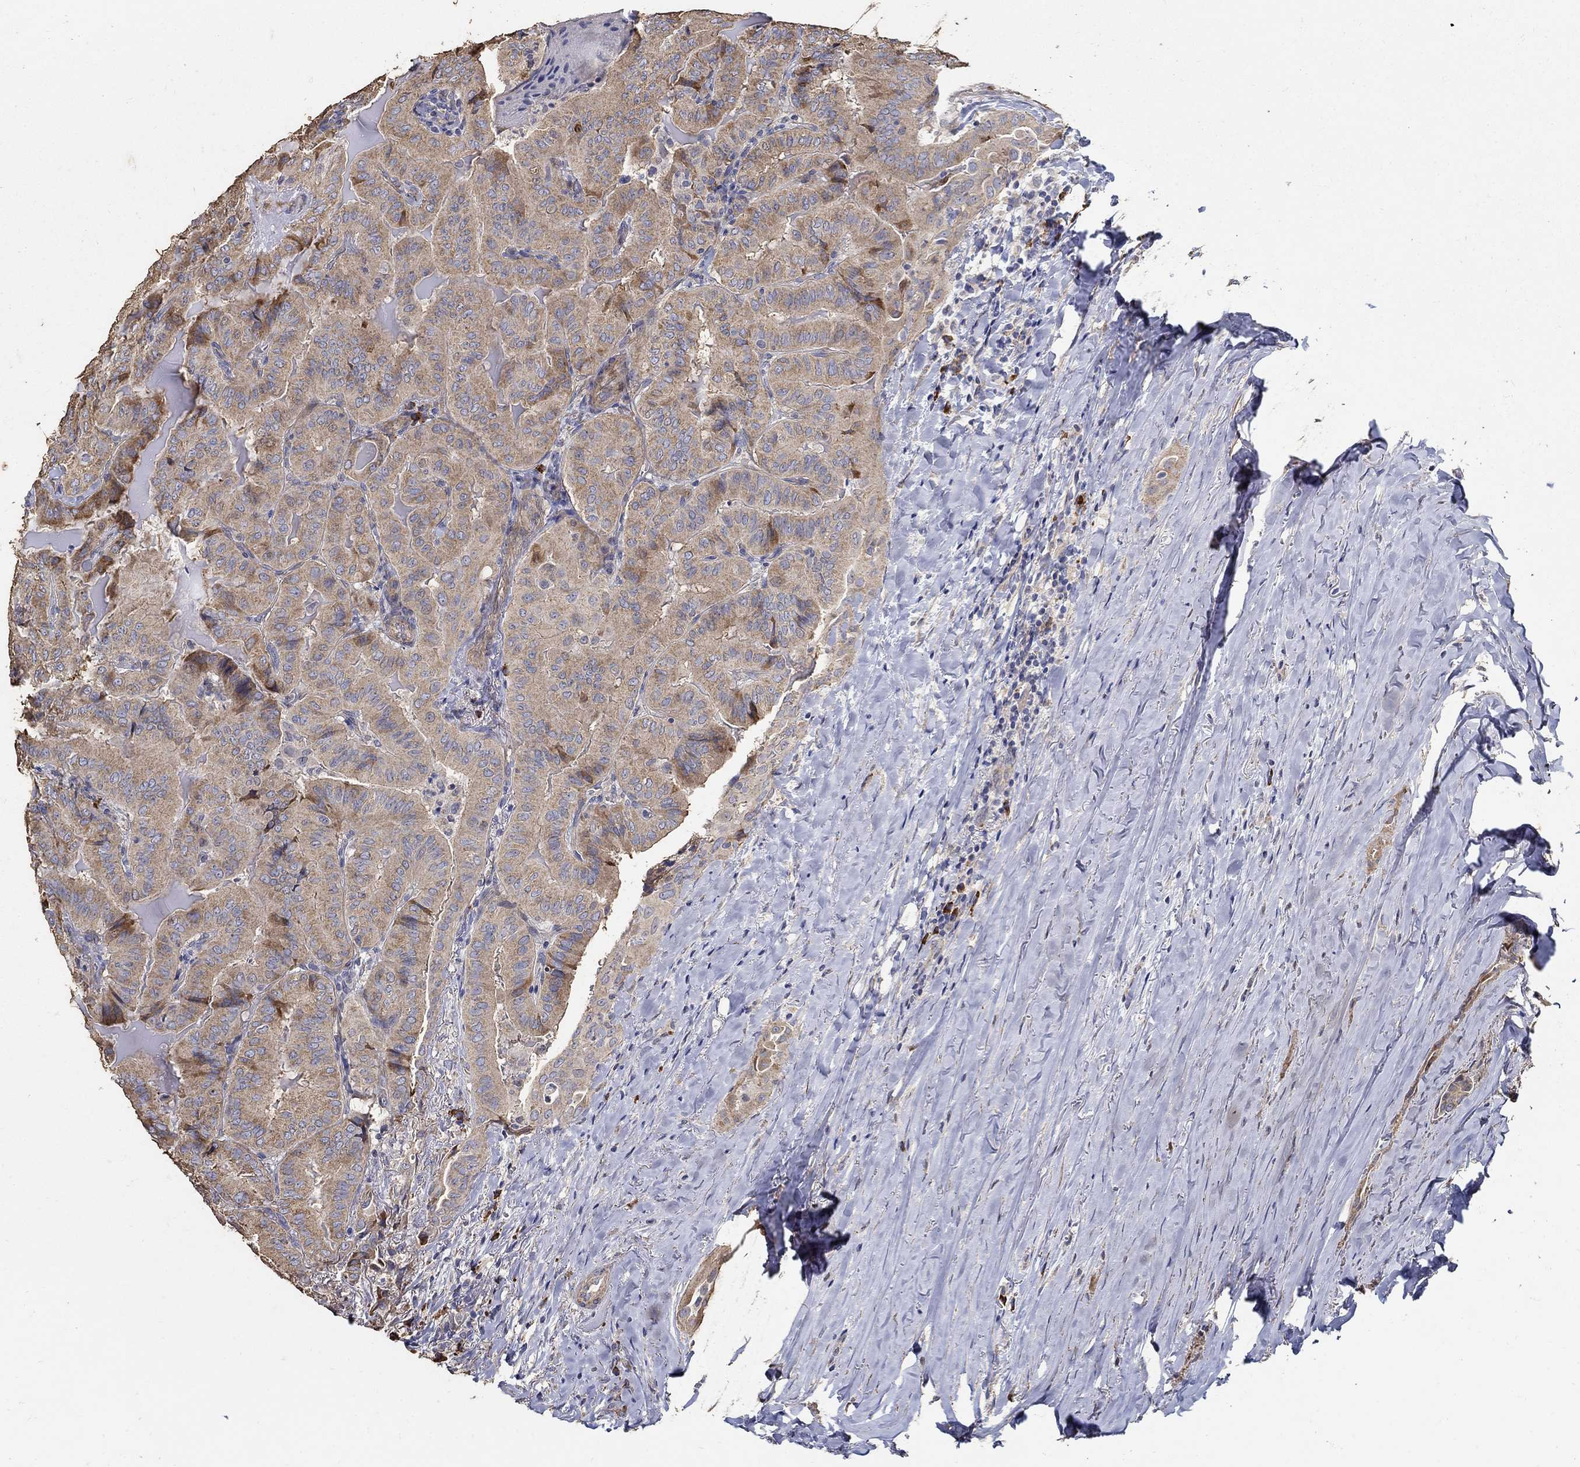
{"staining": {"intensity": "moderate", "quantity": "25%-75%", "location": "cytoplasmic/membranous"}, "tissue": "thyroid cancer", "cell_type": "Tumor cells", "image_type": "cancer", "snomed": [{"axis": "morphology", "description": "Papillary adenocarcinoma, NOS"}, {"axis": "topography", "description": "Thyroid gland"}], "caption": "A histopathology image of papillary adenocarcinoma (thyroid) stained for a protein displays moderate cytoplasmic/membranous brown staining in tumor cells.", "gene": "EMILIN3", "patient": {"sex": "female", "age": 68}}